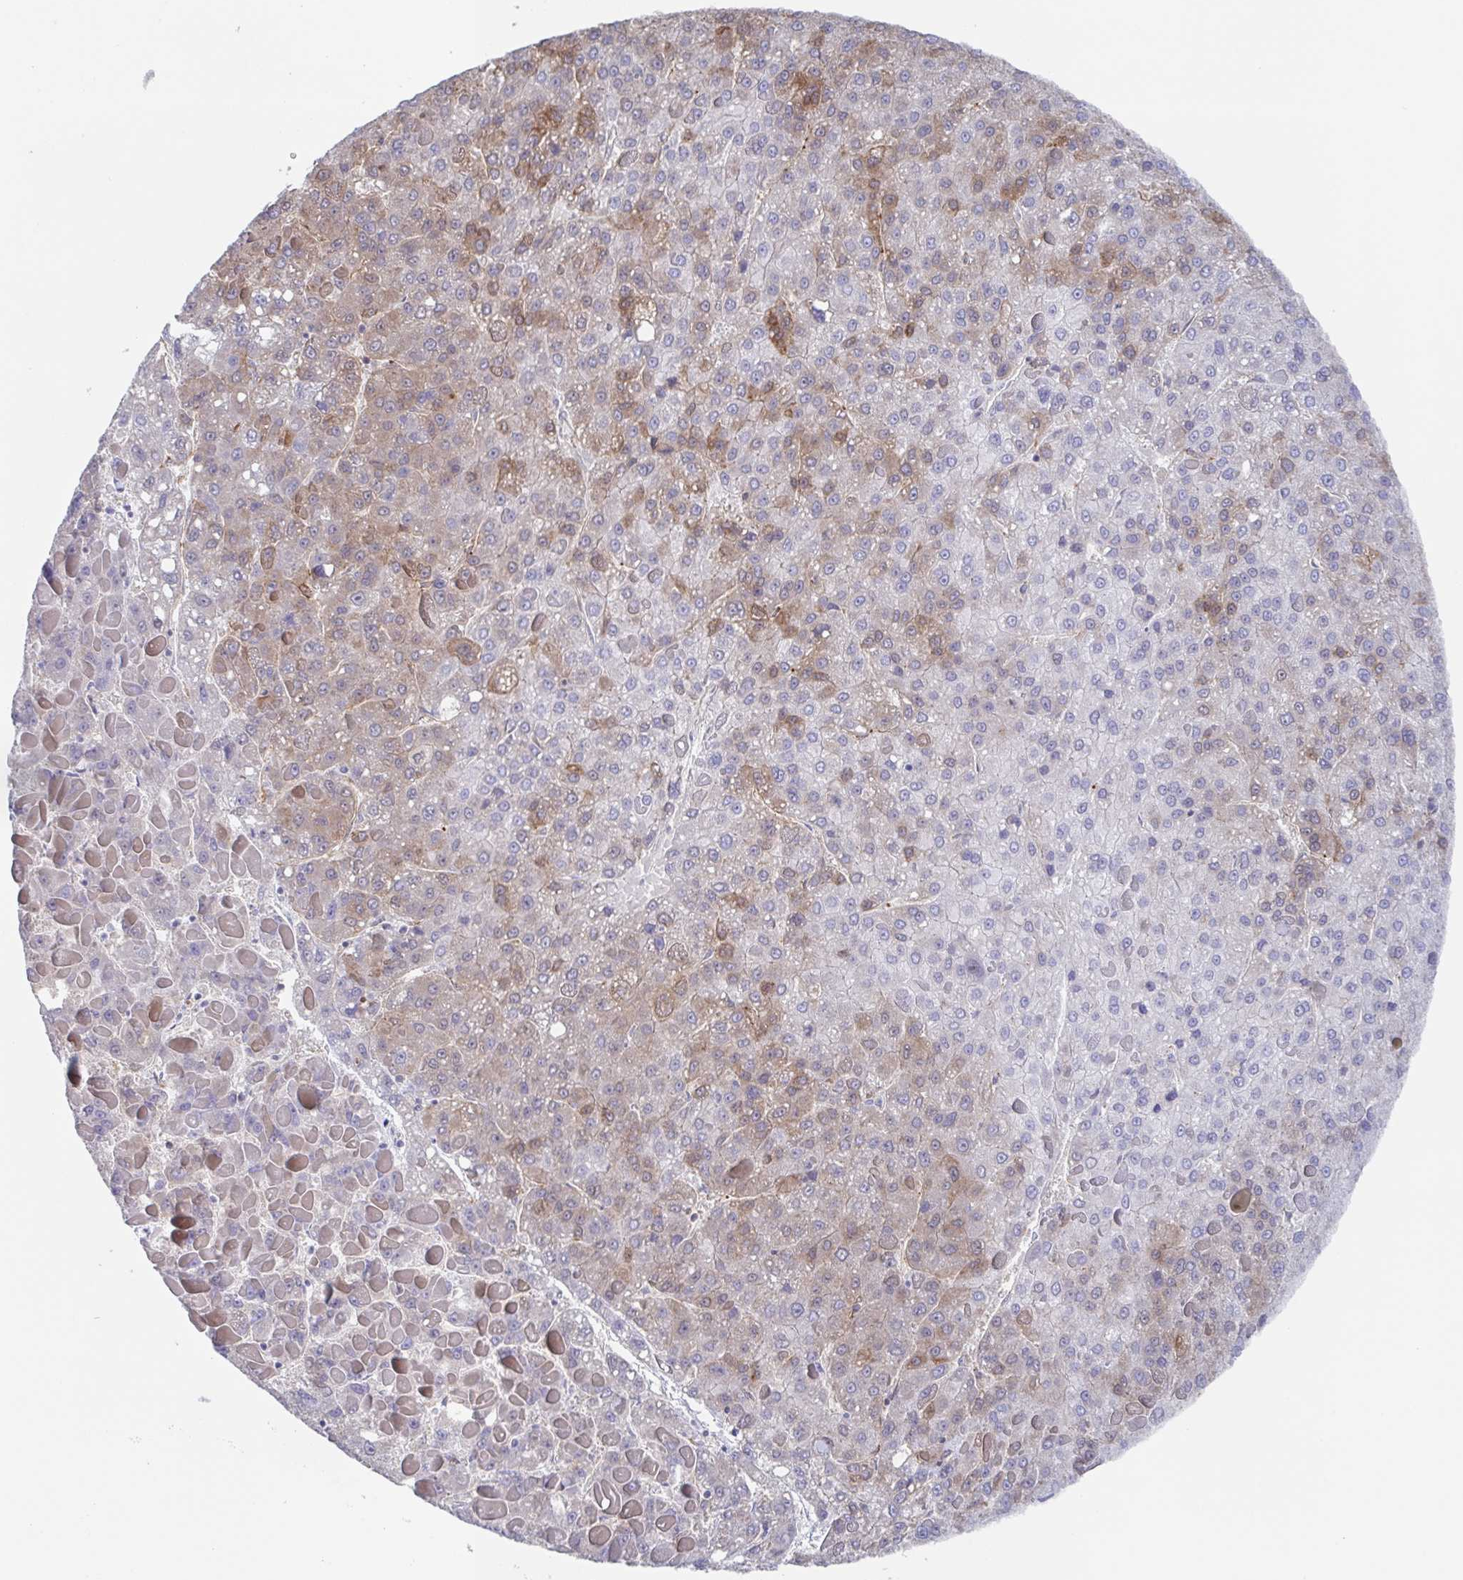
{"staining": {"intensity": "weak", "quantity": "25%-75%", "location": "cytoplasmic/membranous"}, "tissue": "liver cancer", "cell_type": "Tumor cells", "image_type": "cancer", "snomed": [{"axis": "morphology", "description": "Carcinoma, Hepatocellular, NOS"}, {"axis": "topography", "description": "Liver"}], "caption": "A brown stain labels weak cytoplasmic/membranous expression of a protein in human liver cancer (hepatocellular carcinoma) tumor cells. The staining was performed using DAB to visualize the protein expression in brown, while the nuclei were stained in blue with hematoxylin (Magnification: 20x).", "gene": "AGFG2", "patient": {"sex": "female", "age": 82}}